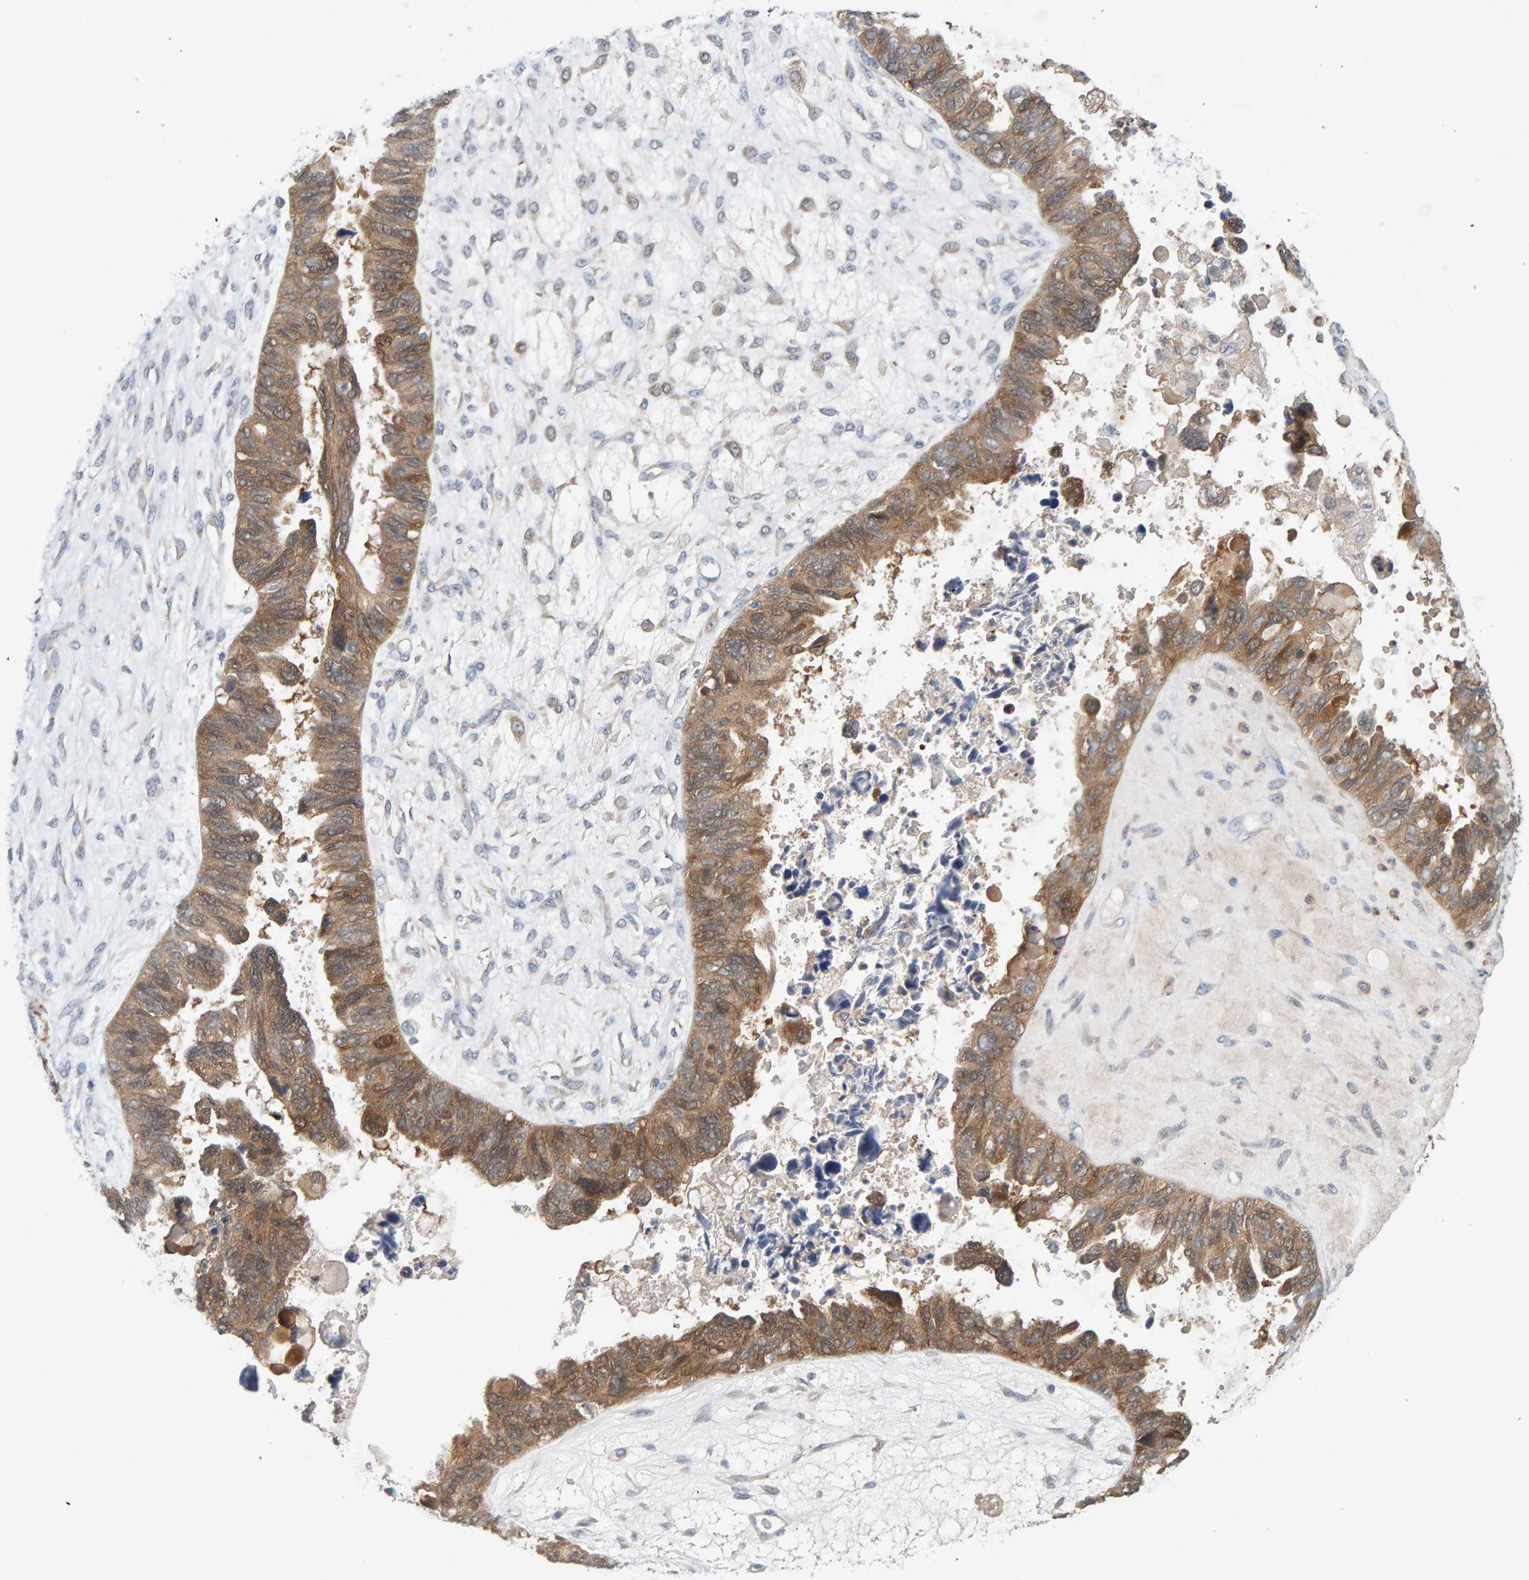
{"staining": {"intensity": "moderate", "quantity": ">75%", "location": "cytoplasmic/membranous"}, "tissue": "ovarian cancer", "cell_type": "Tumor cells", "image_type": "cancer", "snomed": [{"axis": "morphology", "description": "Cystadenocarcinoma, serous, NOS"}, {"axis": "topography", "description": "Ovary"}], "caption": "Protein staining displays moderate cytoplasmic/membranous staining in approximately >75% of tumor cells in ovarian cancer.", "gene": "TATDN1", "patient": {"sex": "female", "age": 79}}